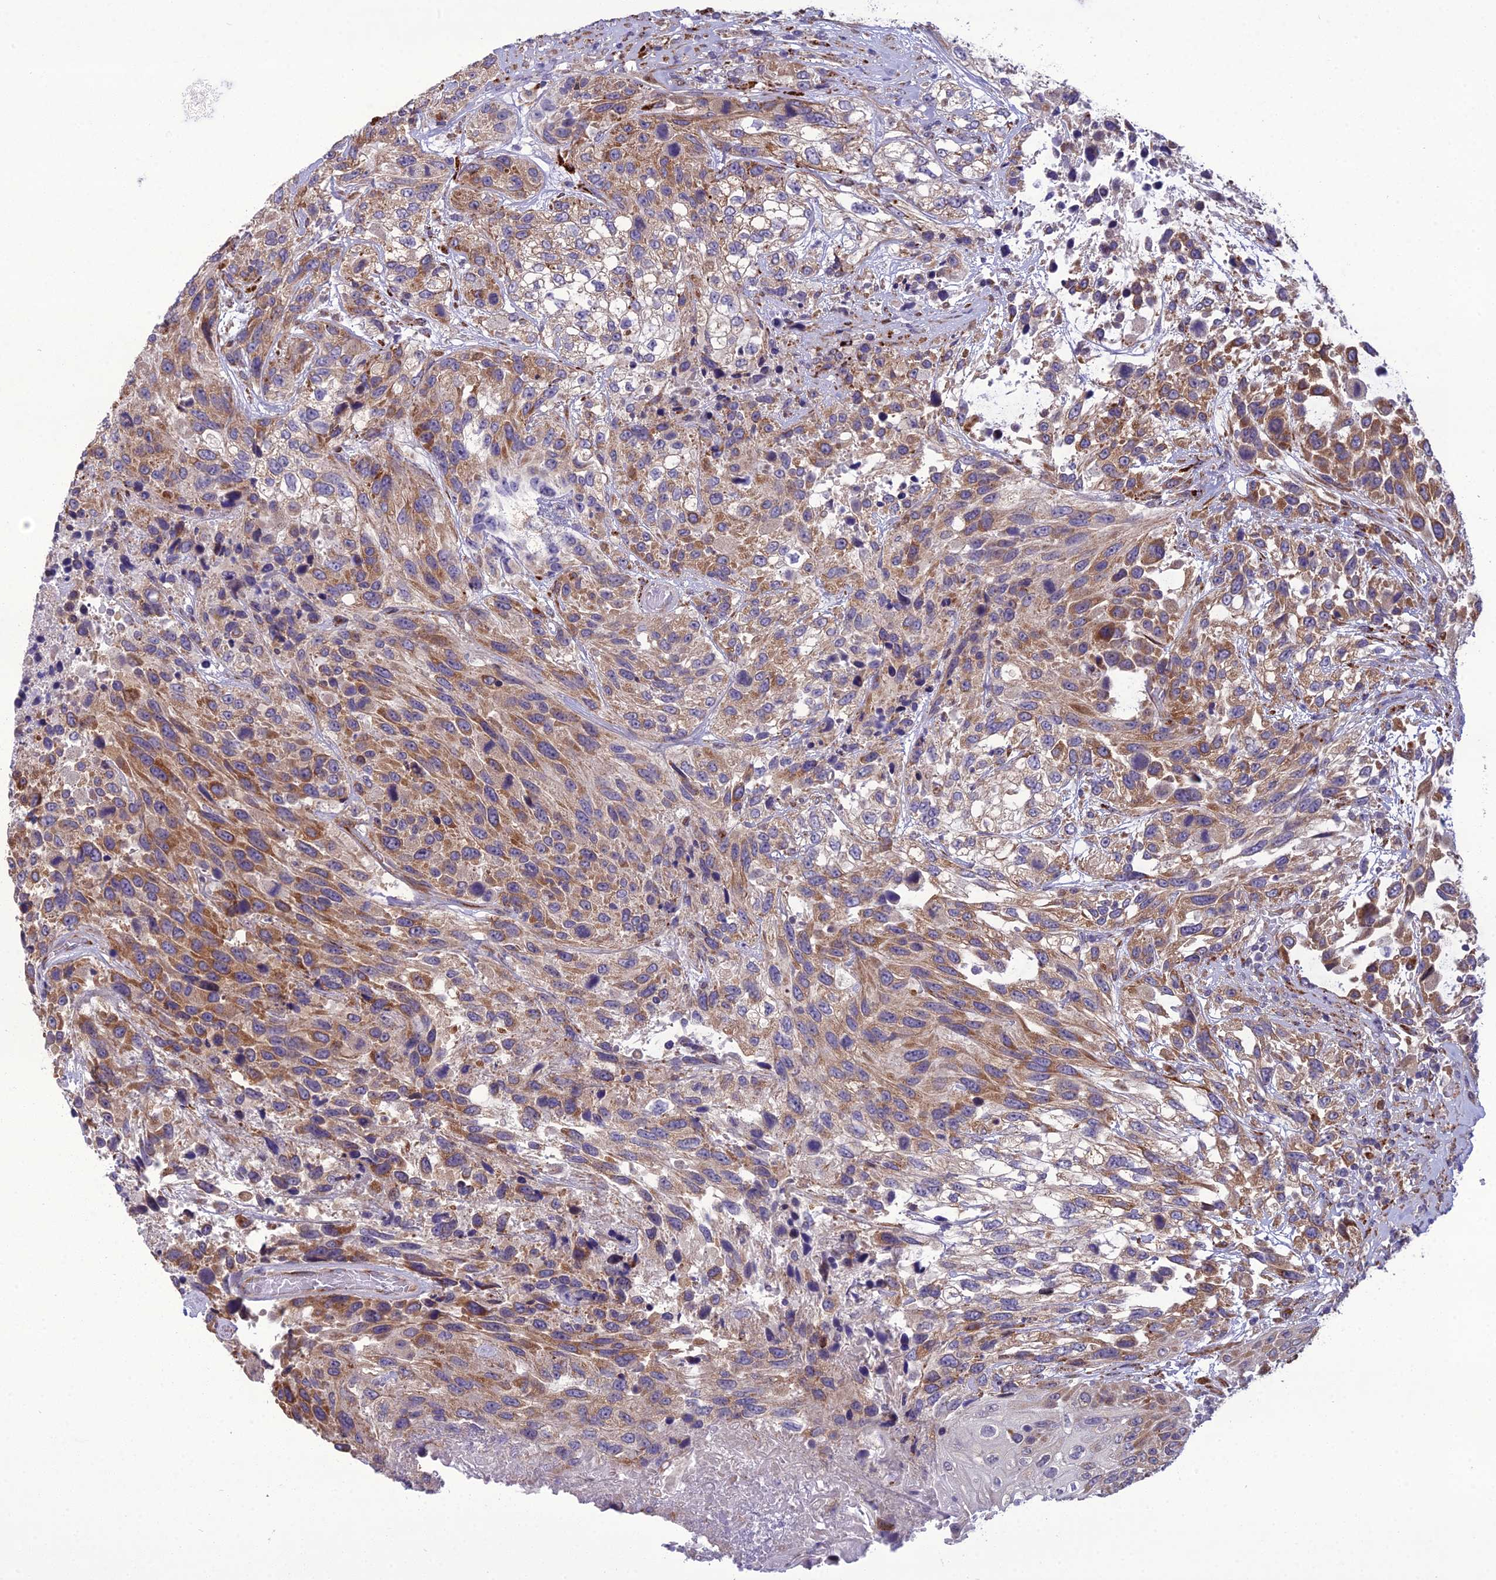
{"staining": {"intensity": "moderate", "quantity": ">75%", "location": "cytoplasmic/membranous"}, "tissue": "urothelial cancer", "cell_type": "Tumor cells", "image_type": "cancer", "snomed": [{"axis": "morphology", "description": "Urothelial carcinoma, High grade"}, {"axis": "topography", "description": "Urinary bladder"}], "caption": "Tumor cells demonstrate medium levels of moderate cytoplasmic/membranous staining in about >75% of cells in human high-grade urothelial carcinoma.", "gene": "NODAL", "patient": {"sex": "female", "age": 70}}